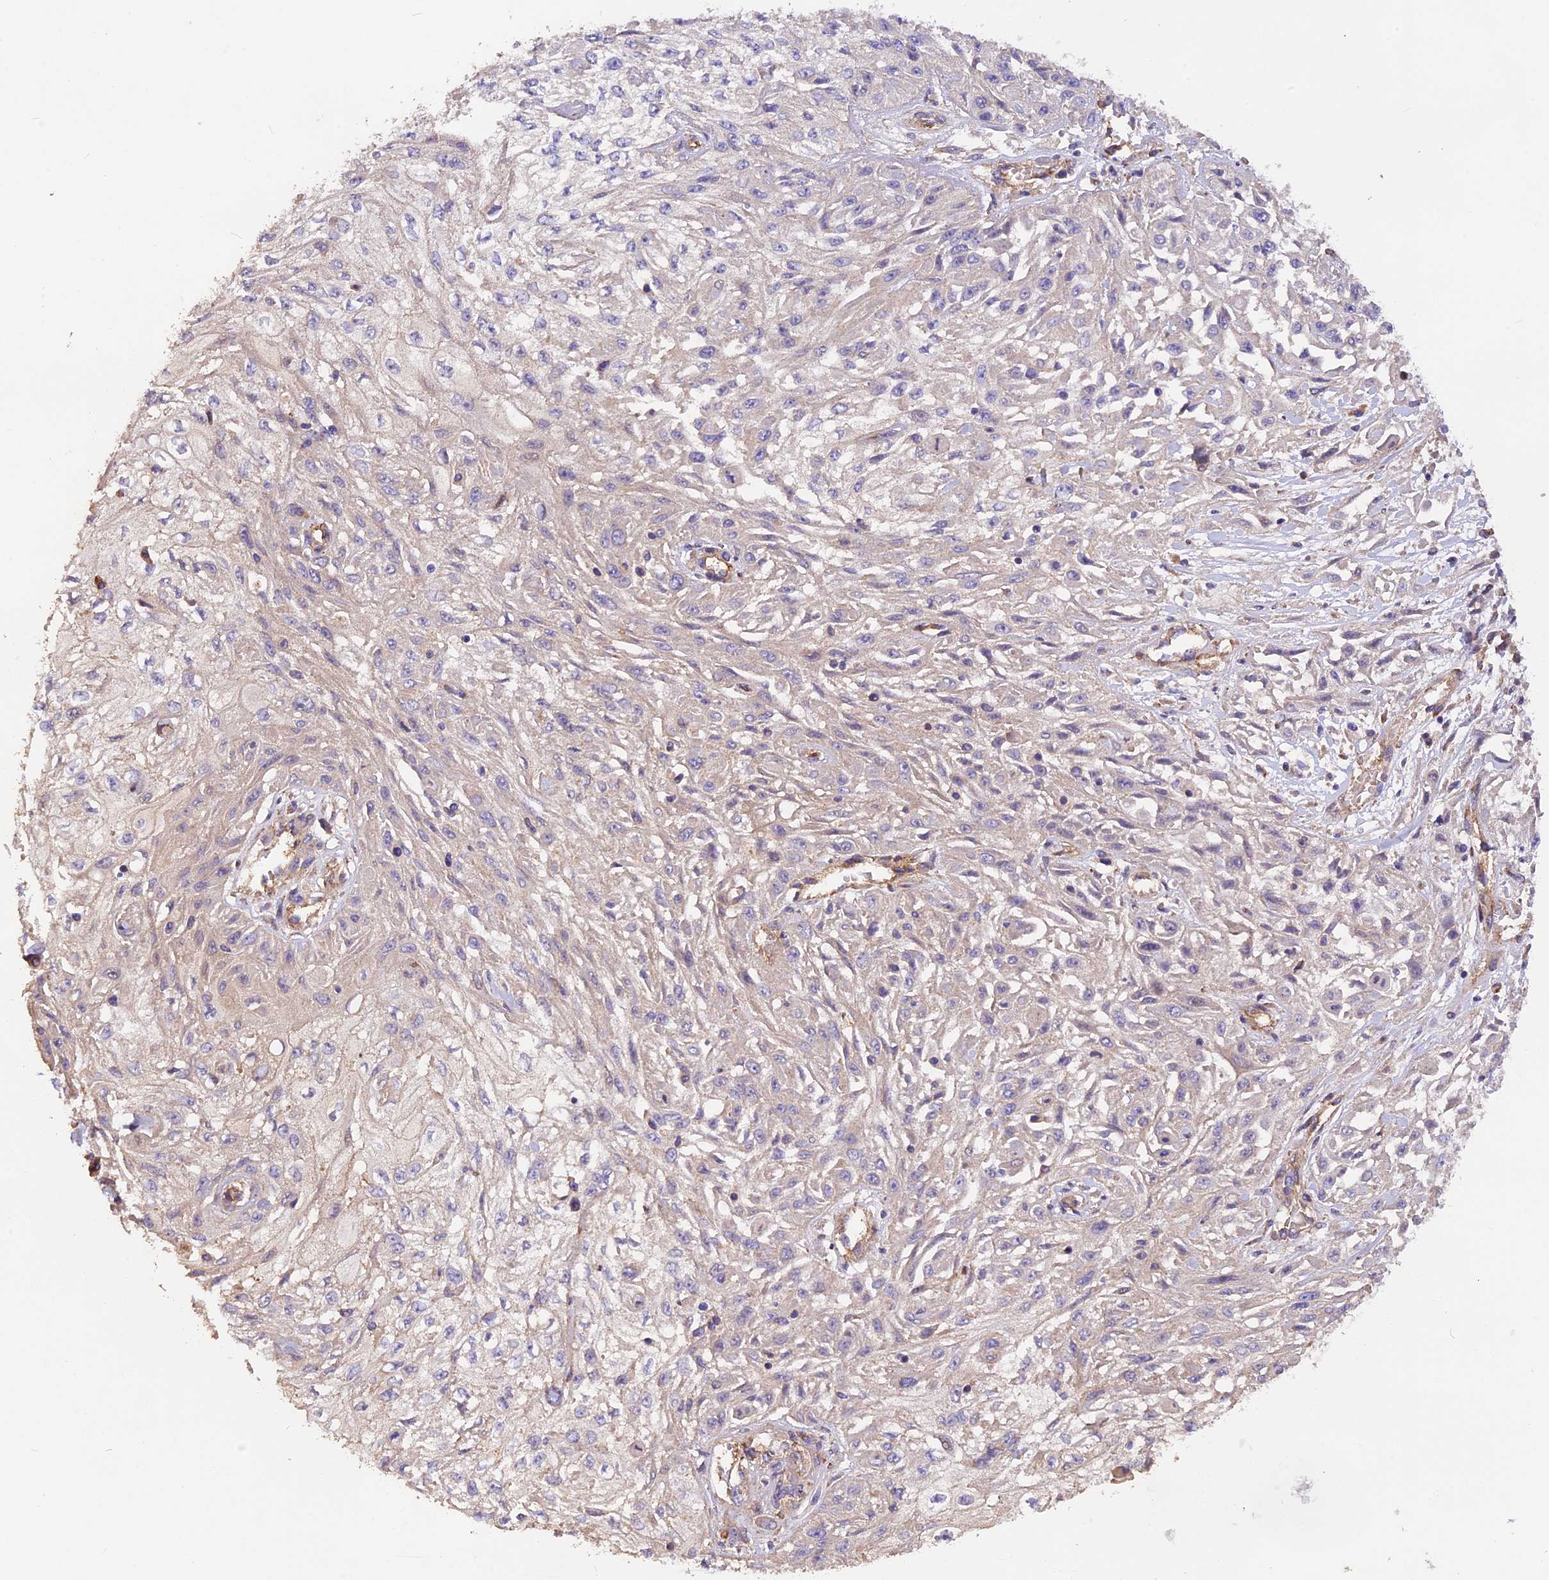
{"staining": {"intensity": "negative", "quantity": "none", "location": "none"}, "tissue": "skin cancer", "cell_type": "Tumor cells", "image_type": "cancer", "snomed": [{"axis": "morphology", "description": "Squamous cell carcinoma, NOS"}, {"axis": "morphology", "description": "Squamous cell carcinoma, metastatic, NOS"}, {"axis": "topography", "description": "Skin"}, {"axis": "topography", "description": "Lymph node"}], "caption": "There is no significant staining in tumor cells of squamous cell carcinoma (skin). The staining is performed using DAB (3,3'-diaminobenzidine) brown chromogen with nuclei counter-stained in using hematoxylin.", "gene": "ERMARD", "patient": {"sex": "male", "age": 75}}